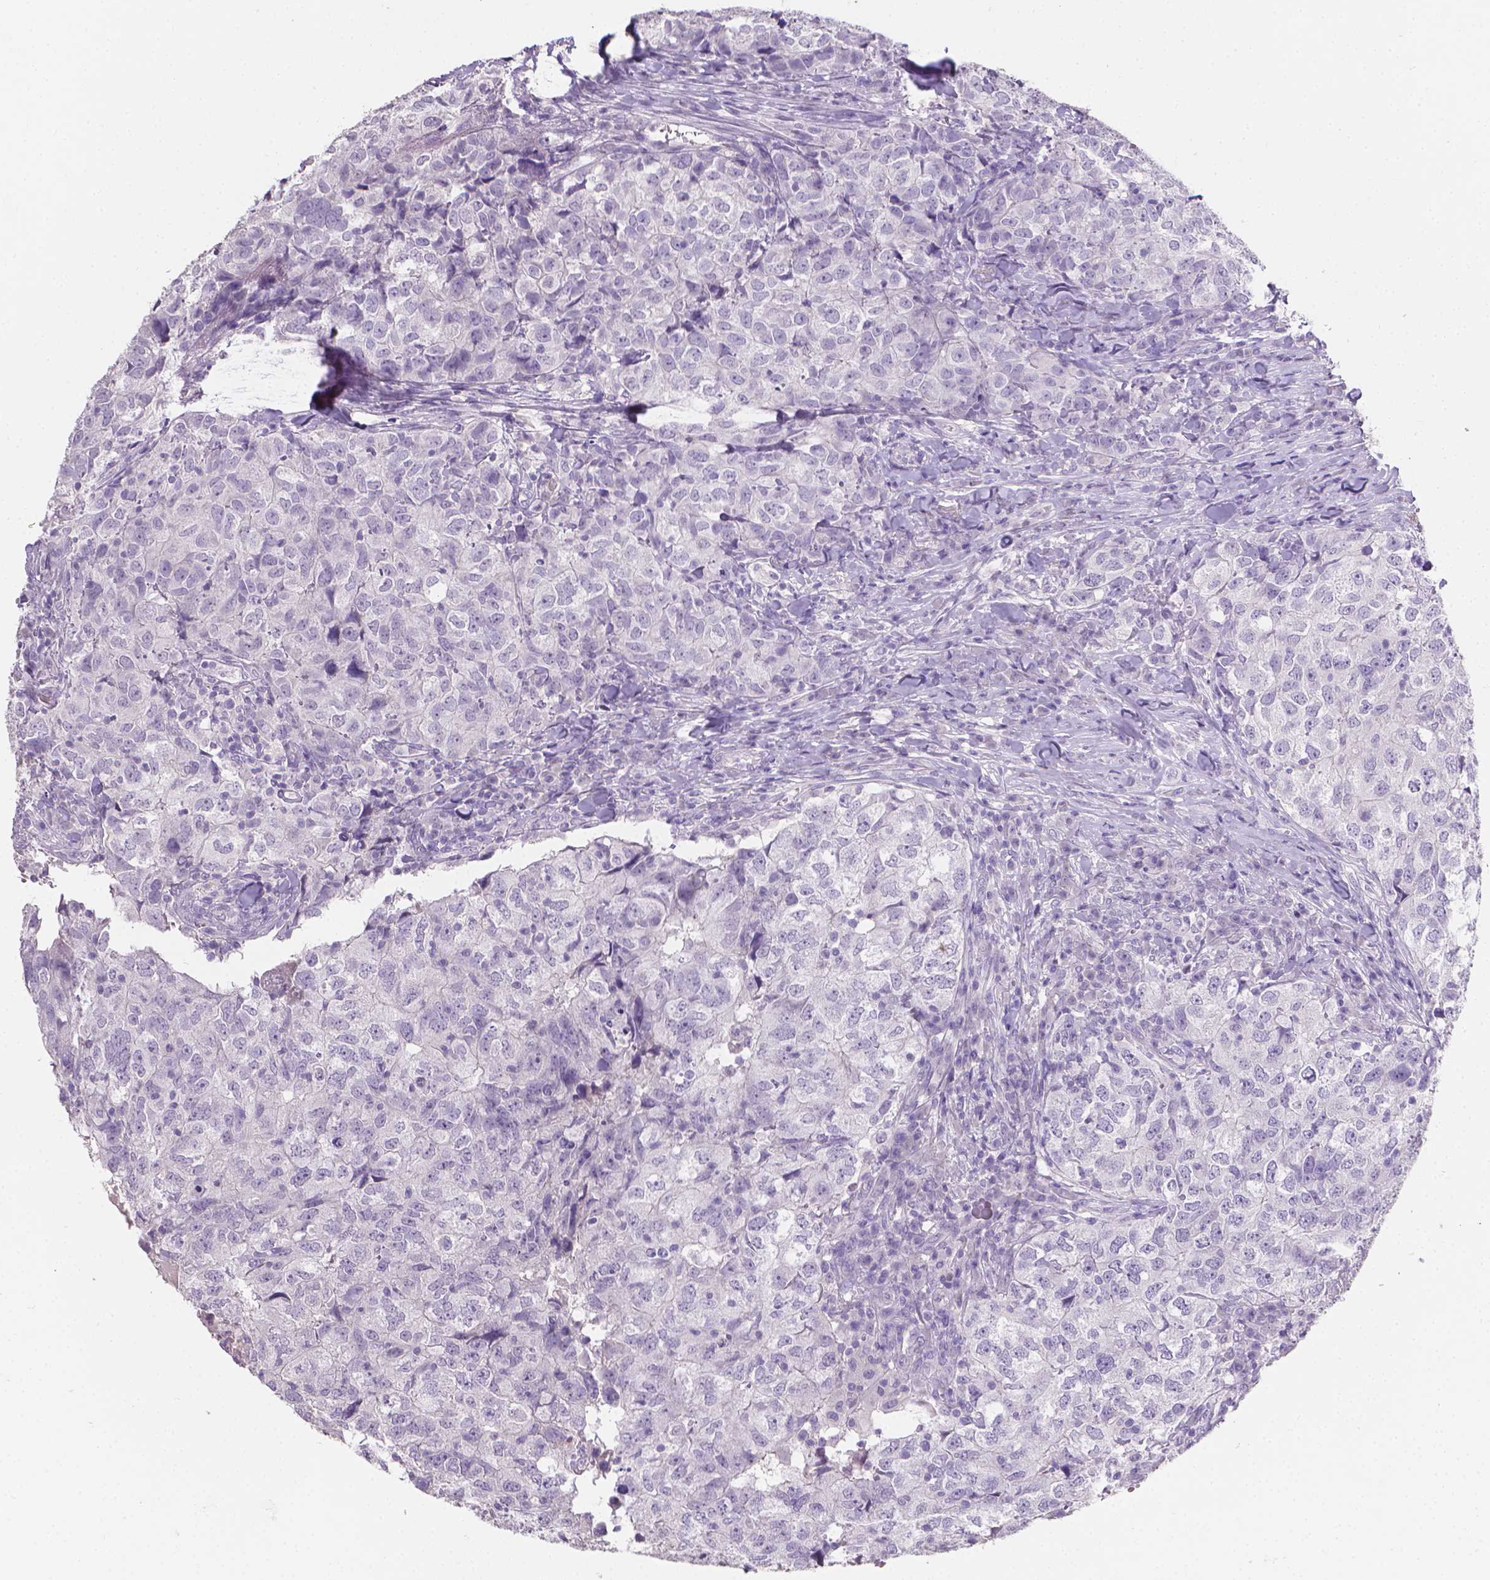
{"staining": {"intensity": "negative", "quantity": "none", "location": "none"}, "tissue": "breast cancer", "cell_type": "Tumor cells", "image_type": "cancer", "snomed": [{"axis": "morphology", "description": "Duct carcinoma"}, {"axis": "topography", "description": "Breast"}], "caption": "Immunohistochemistry histopathology image of human breast cancer stained for a protein (brown), which demonstrates no staining in tumor cells.", "gene": "TNNI2", "patient": {"sex": "female", "age": 30}}